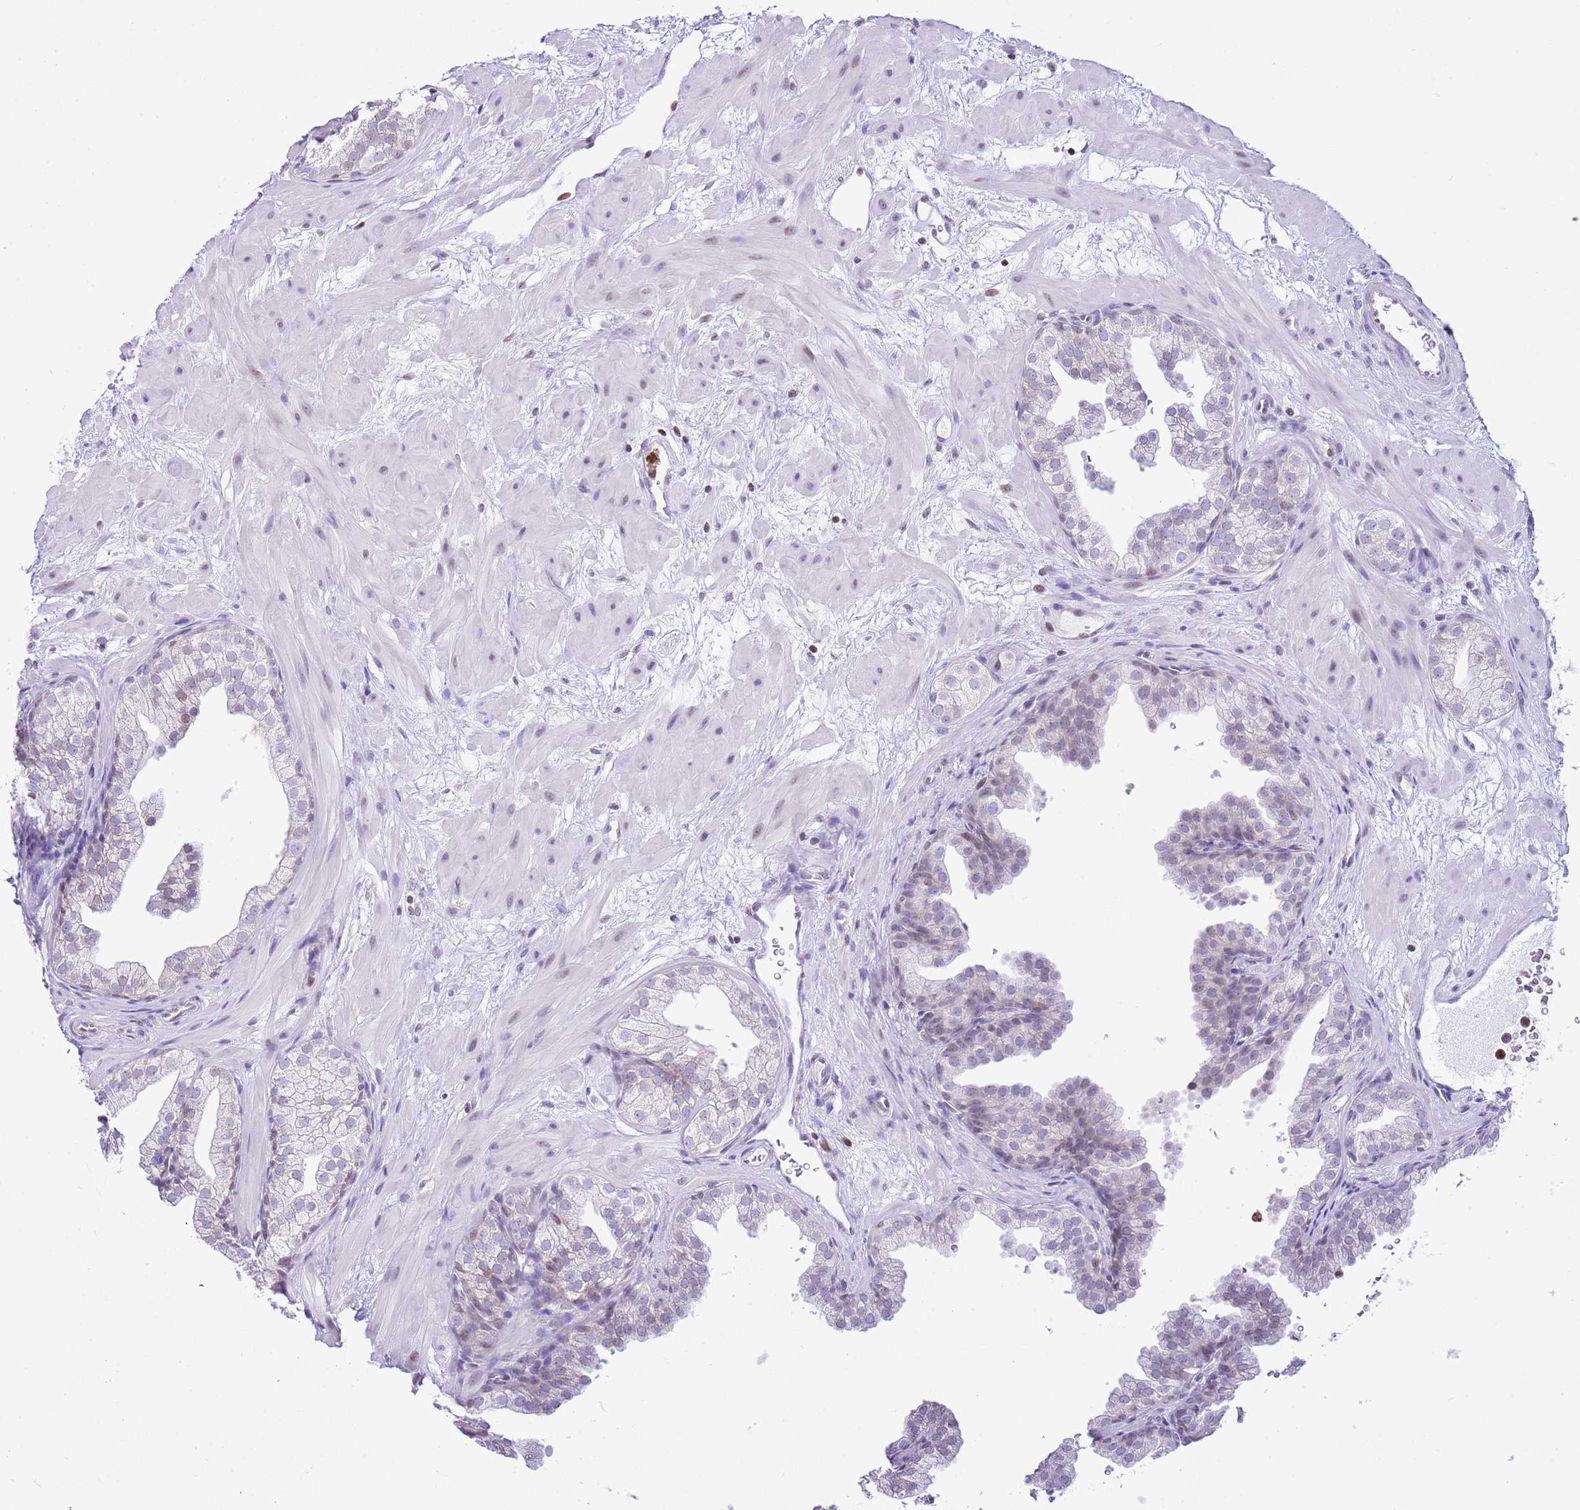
{"staining": {"intensity": "weak", "quantity": "<25%", "location": "nuclear"}, "tissue": "prostate", "cell_type": "Glandular cells", "image_type": "normal", "snomed": [{"axis": "morphology", "description": "Normal tissue, NOS"}, {"axis": "topography", "description": "Prostate"}], "caption": "Unremarkable prostate was stained to show a protein in brown. There is no significant expression in glandular cells. (Brightfield microscopy of DAB (3,3'-diaminobenzidine) IHC at high magnification).", "gene": "PRR15", "patient": {"sex": "male", "age": 37}}